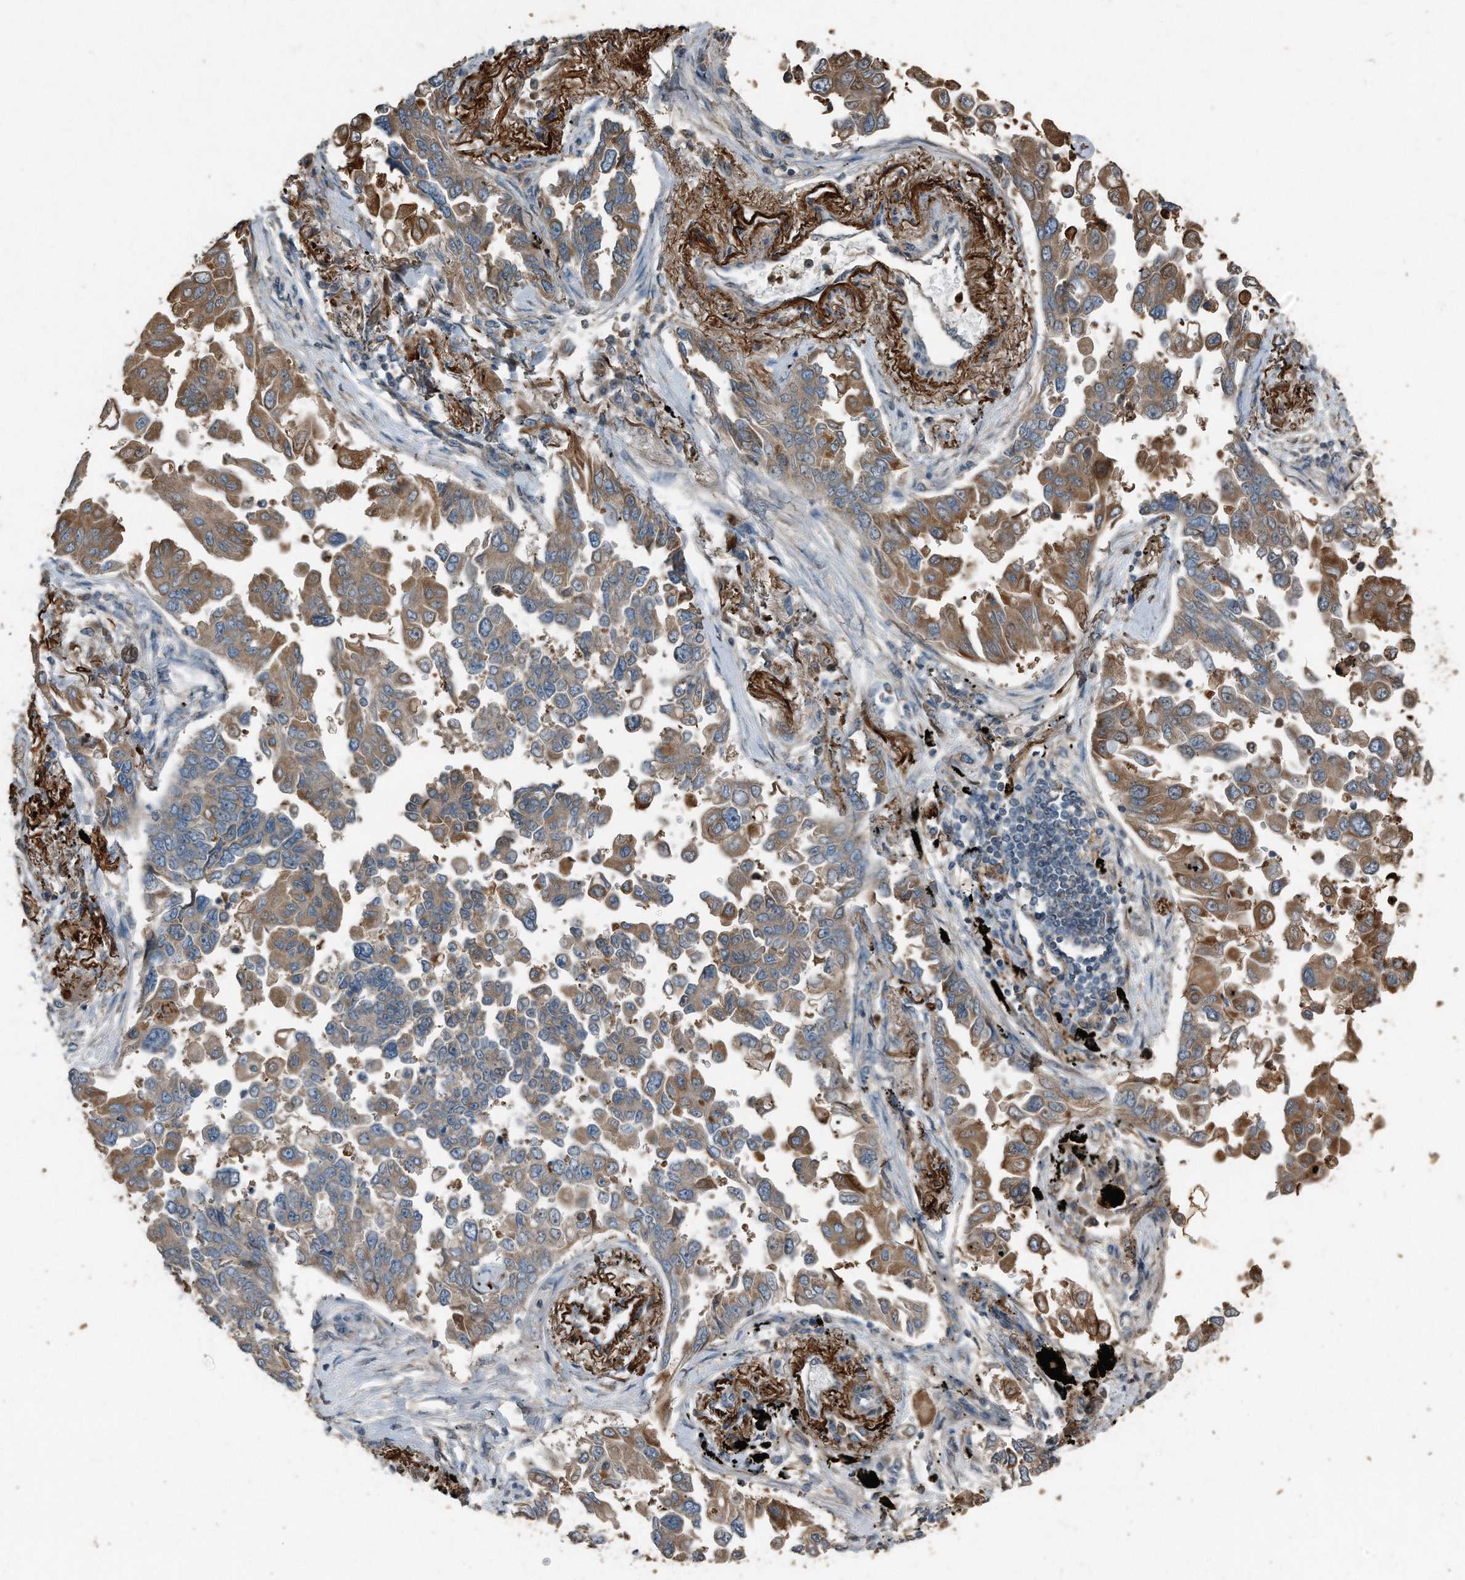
{"staining": {"intensity": "moderate", "quantity": ">75%", "location": "cytoplasmic/membranous"}, "tissue": "lung cancer", "cell_type": "Tumor cells", "image_type": "cancer", "snomed": [{"axis": "morphology", "description": "Adenocarcinoma, NOS"}, {"axis": "topography", "description": "Lung"}], "caption": "Human lung cancer stained with a brown dye demonstrates moderate cytoplasmic/membranous positive positivity in approximately >75% of tumor cells.", "gene": "C9", "patient": {"sex": "female", "age": 67}}